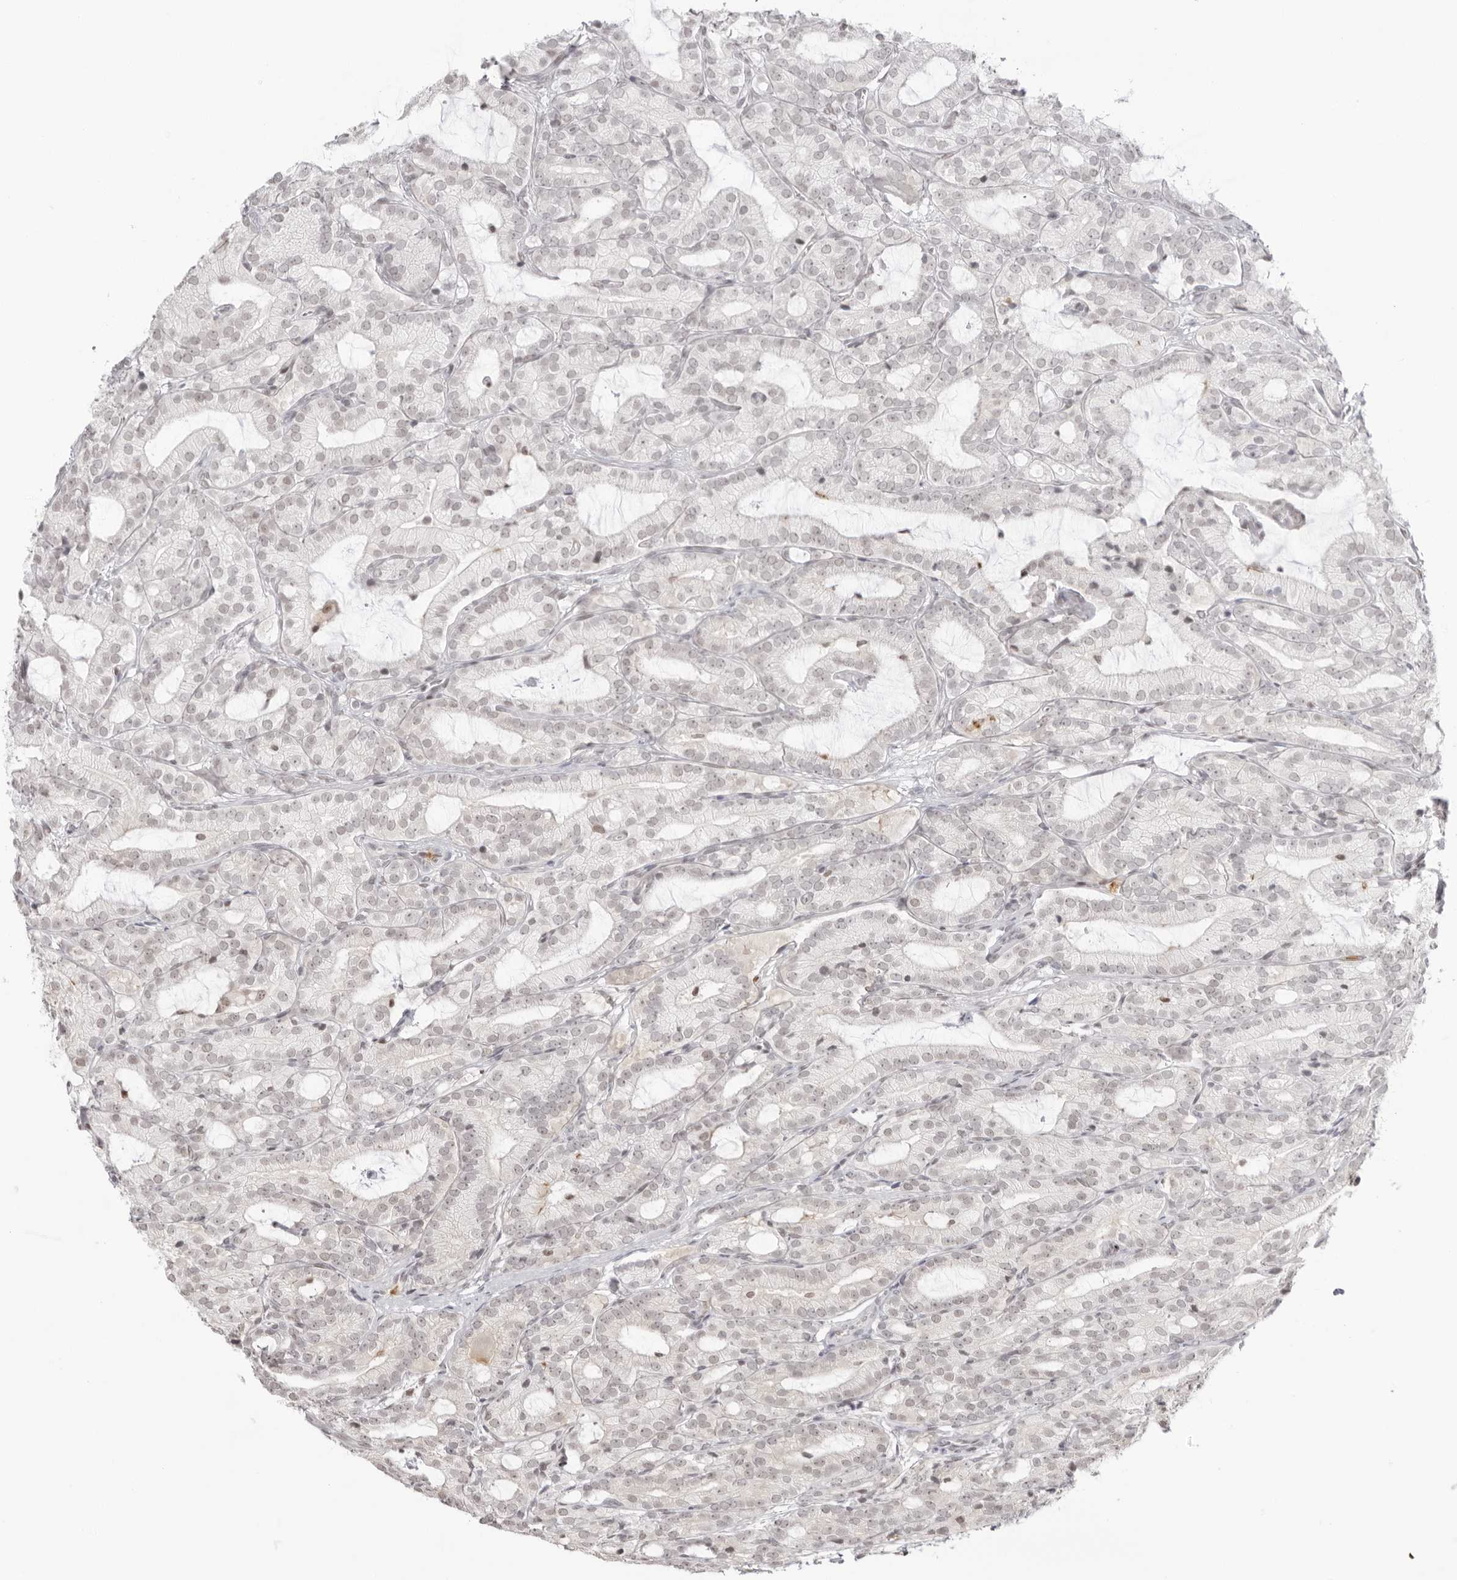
{"staining": {"intensity": "weak", "quantity": "25%-75%", "location": "nuclear"}, "tissue": "prostate cancer", "cell_type": "Tumor cells", "image_type": "cancer", "snomed": [{"axis": "morphology", "description": "Adenocarcinoma, High grade"}, {"axis": "topography", "description": "Prostate"}], "caption": "High-grade adenocarcinoma (prostate) stained with a brown dye exhibits weak nuclear positive expression in approximately 25%-75% of tumor cells.", "gene": "RNF146", "patient": {"sex": "male", "age": 57}}